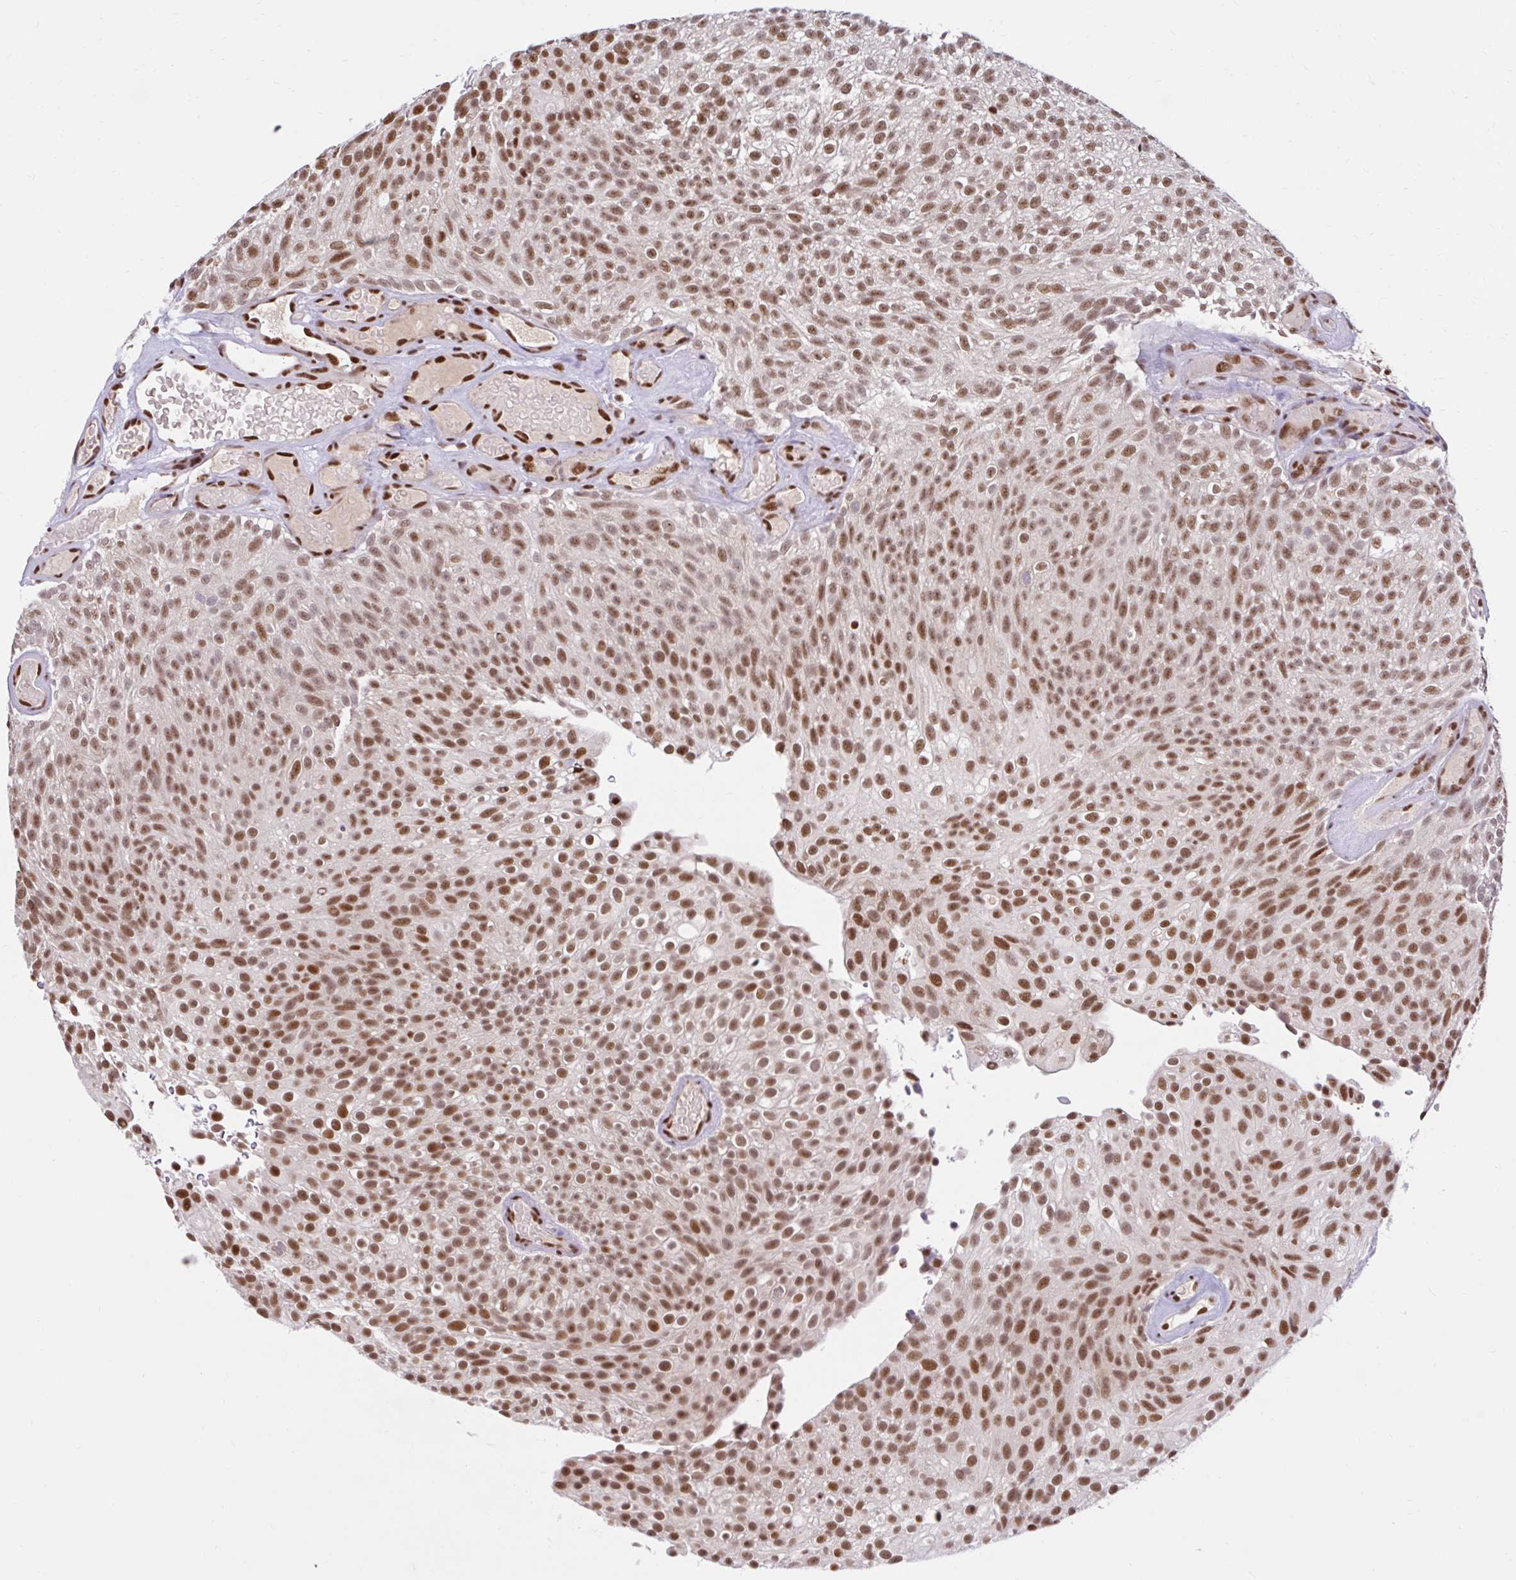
{"staining": {"intensity": "moderate", "quantity": ">75%", "location": "nuclear"}, "tissue": "urothelial cancer", "cell_type": "Tumor cells", "image_type": "cancer", "snomed": [{"axis": "morphology", "description": "Urothelial carcinoma, Low grade"}, {"axis": "topography", "description": "Urinary bladder"}], "caption": "Immunohistochemistry (DAB (3,3'-diaminobenzidine)) staining of urothelial cancer displays moderate nuclear protein staining in approximately >75% of tumor cells. (DAB IHC with brightfield microscopy, high magnification).", "gene": "ABCA9", "patient": {"sex": "male", "age": 78}}